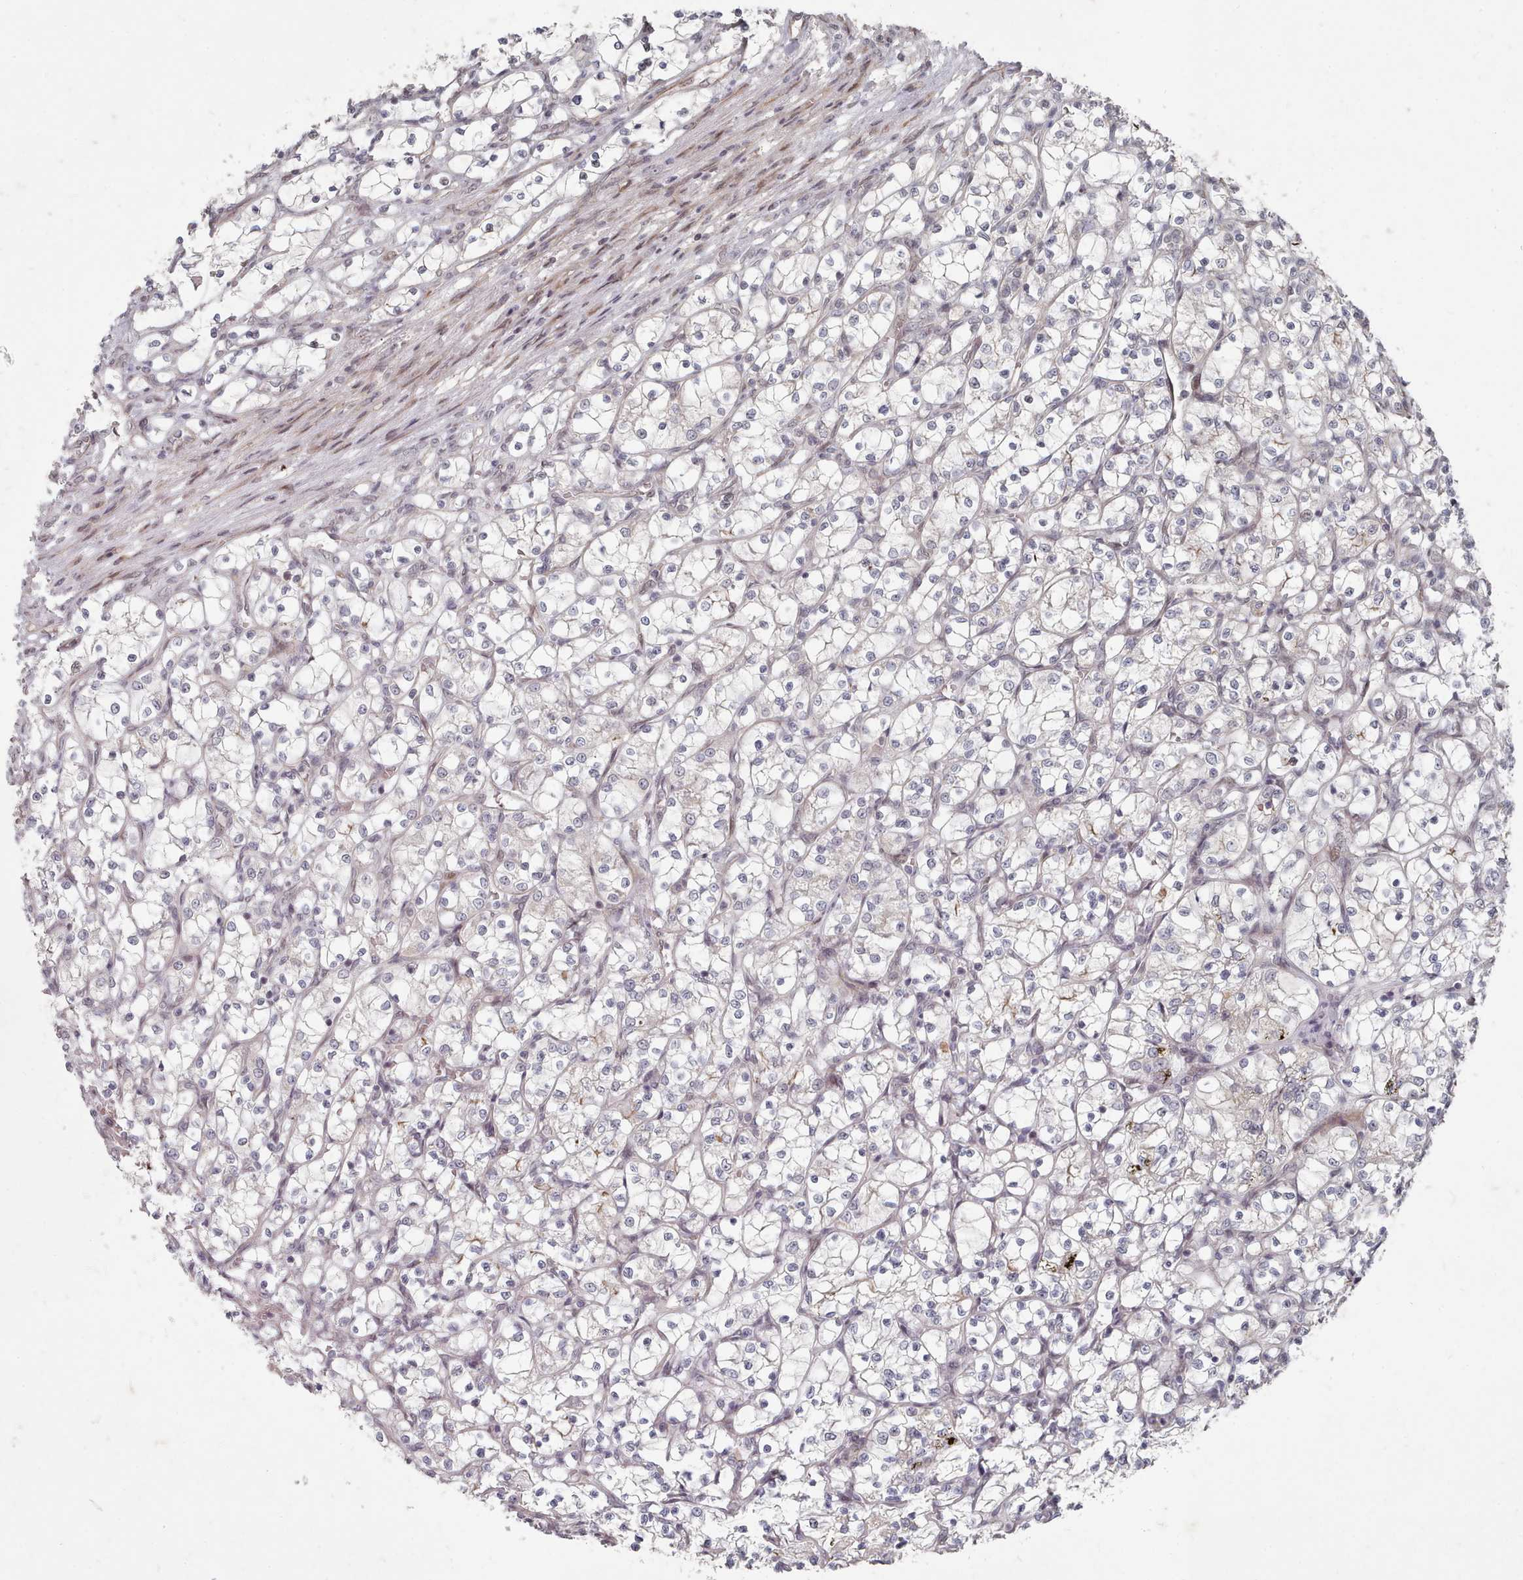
{"staining": {"intensity": "negative", "quantity": "none", "location": "none"}, "tissue": "renal cancer", "cell_type": "Tumor cells", "image_type": "cancer", "snomed": [{"axis": "morphology", "description": "Adenocarcinoma, NOS"}, {"axis": "topography", "description": "Kidney"}], "caption": "This is an immunohistochemistry (IHC) photomicrograph of human renal cancer. There is no positivity in tumor cells.", "gene": "CPSF4", "patient": {"sex": "female", "age": 69}}